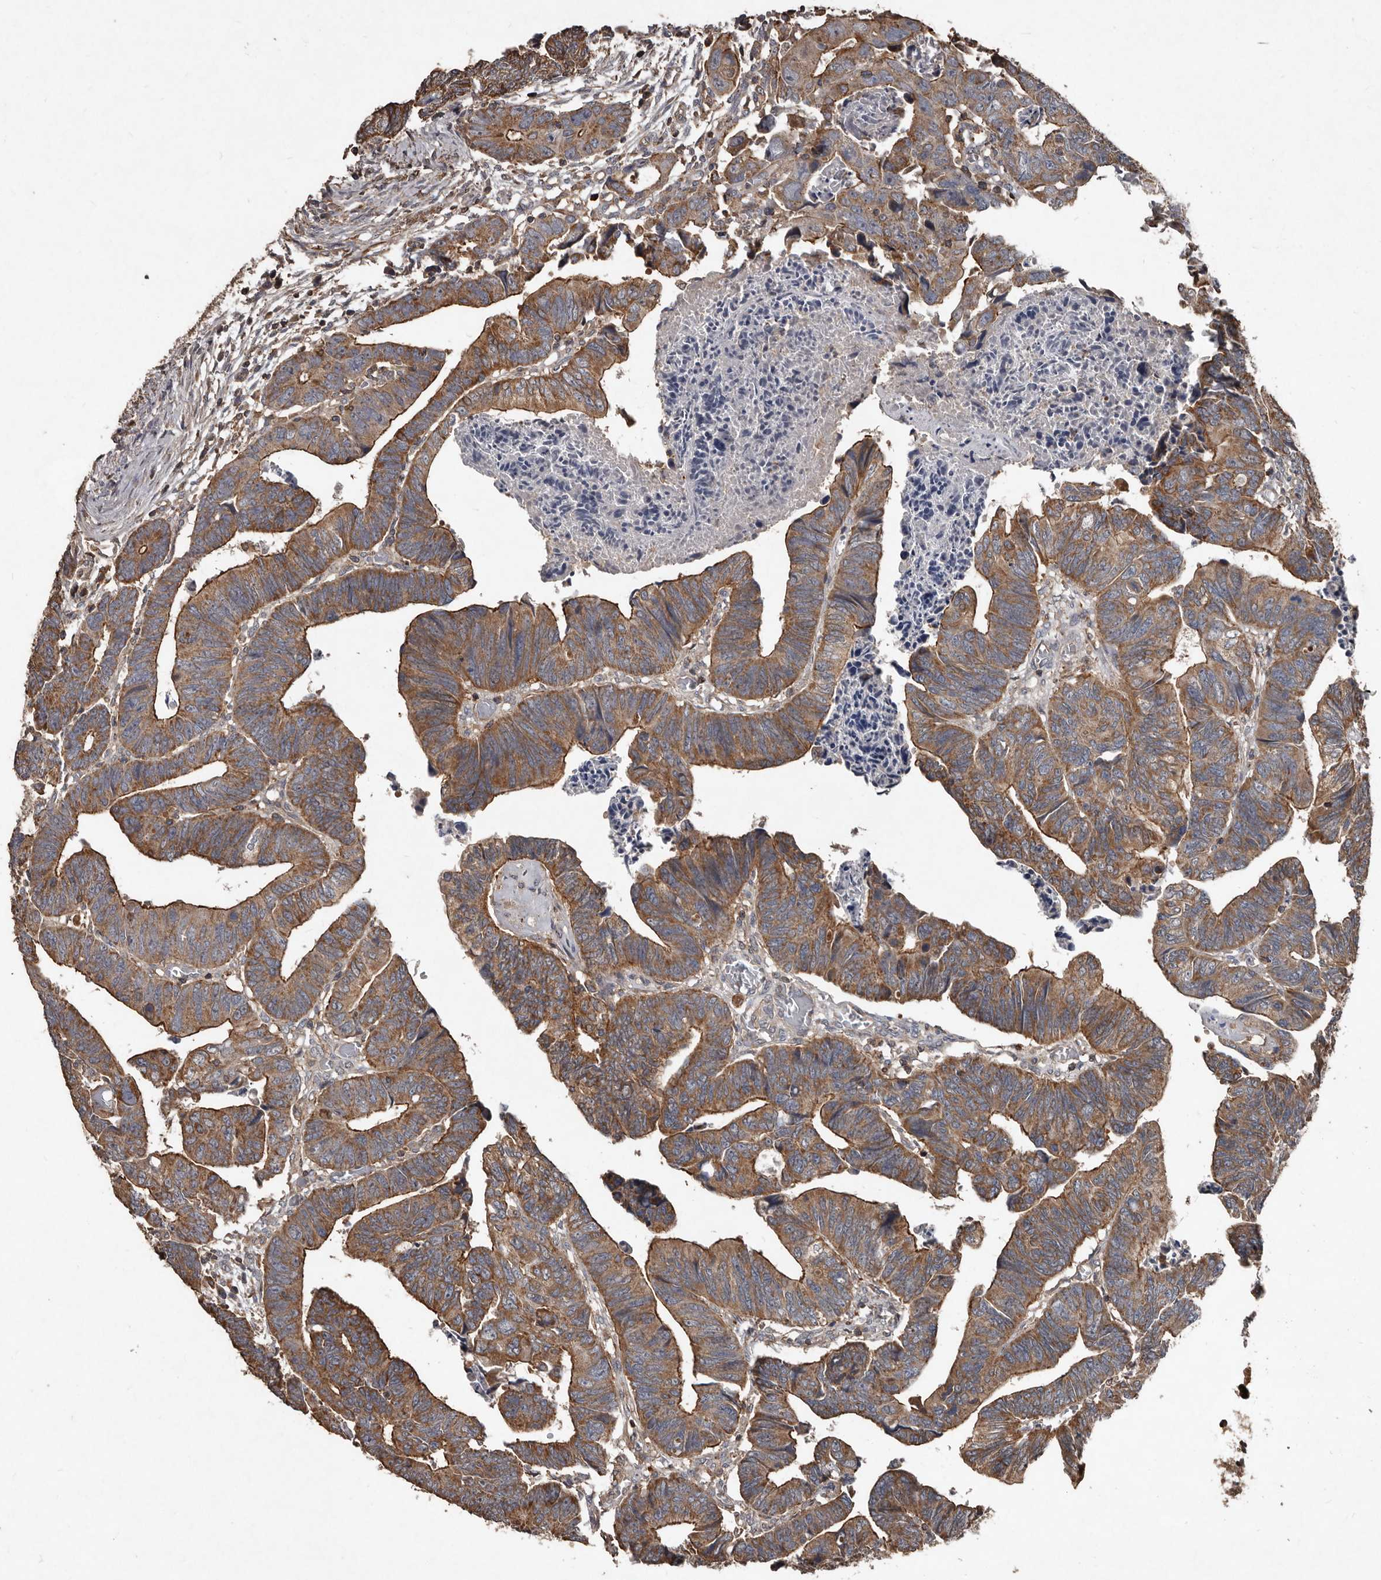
{"staining": {"intensity": "moderate", "quantity": ">75%", "location": "cytoplasmic/membranous"}, "tissue": "colorectal cancer", "cell_type": "Tumor cells", "image_type": "cancer", "snomed": [{"axis": "morphology", "description": "Adenocarcinoma, NOS"}, {"axis": "topography", "description": "Rectum"}], "caption": "Immunohistochemistry (IHC) histopathology image of human colorectal cancer (adenocarcinoma) stained for a protein (brown), which reveals medium levels of moderate cytoplasmic/membranous expression in approximately >75% of tumor cells.", "gene": "GREB1", "patient": {"sex": "female", "age": 65}}